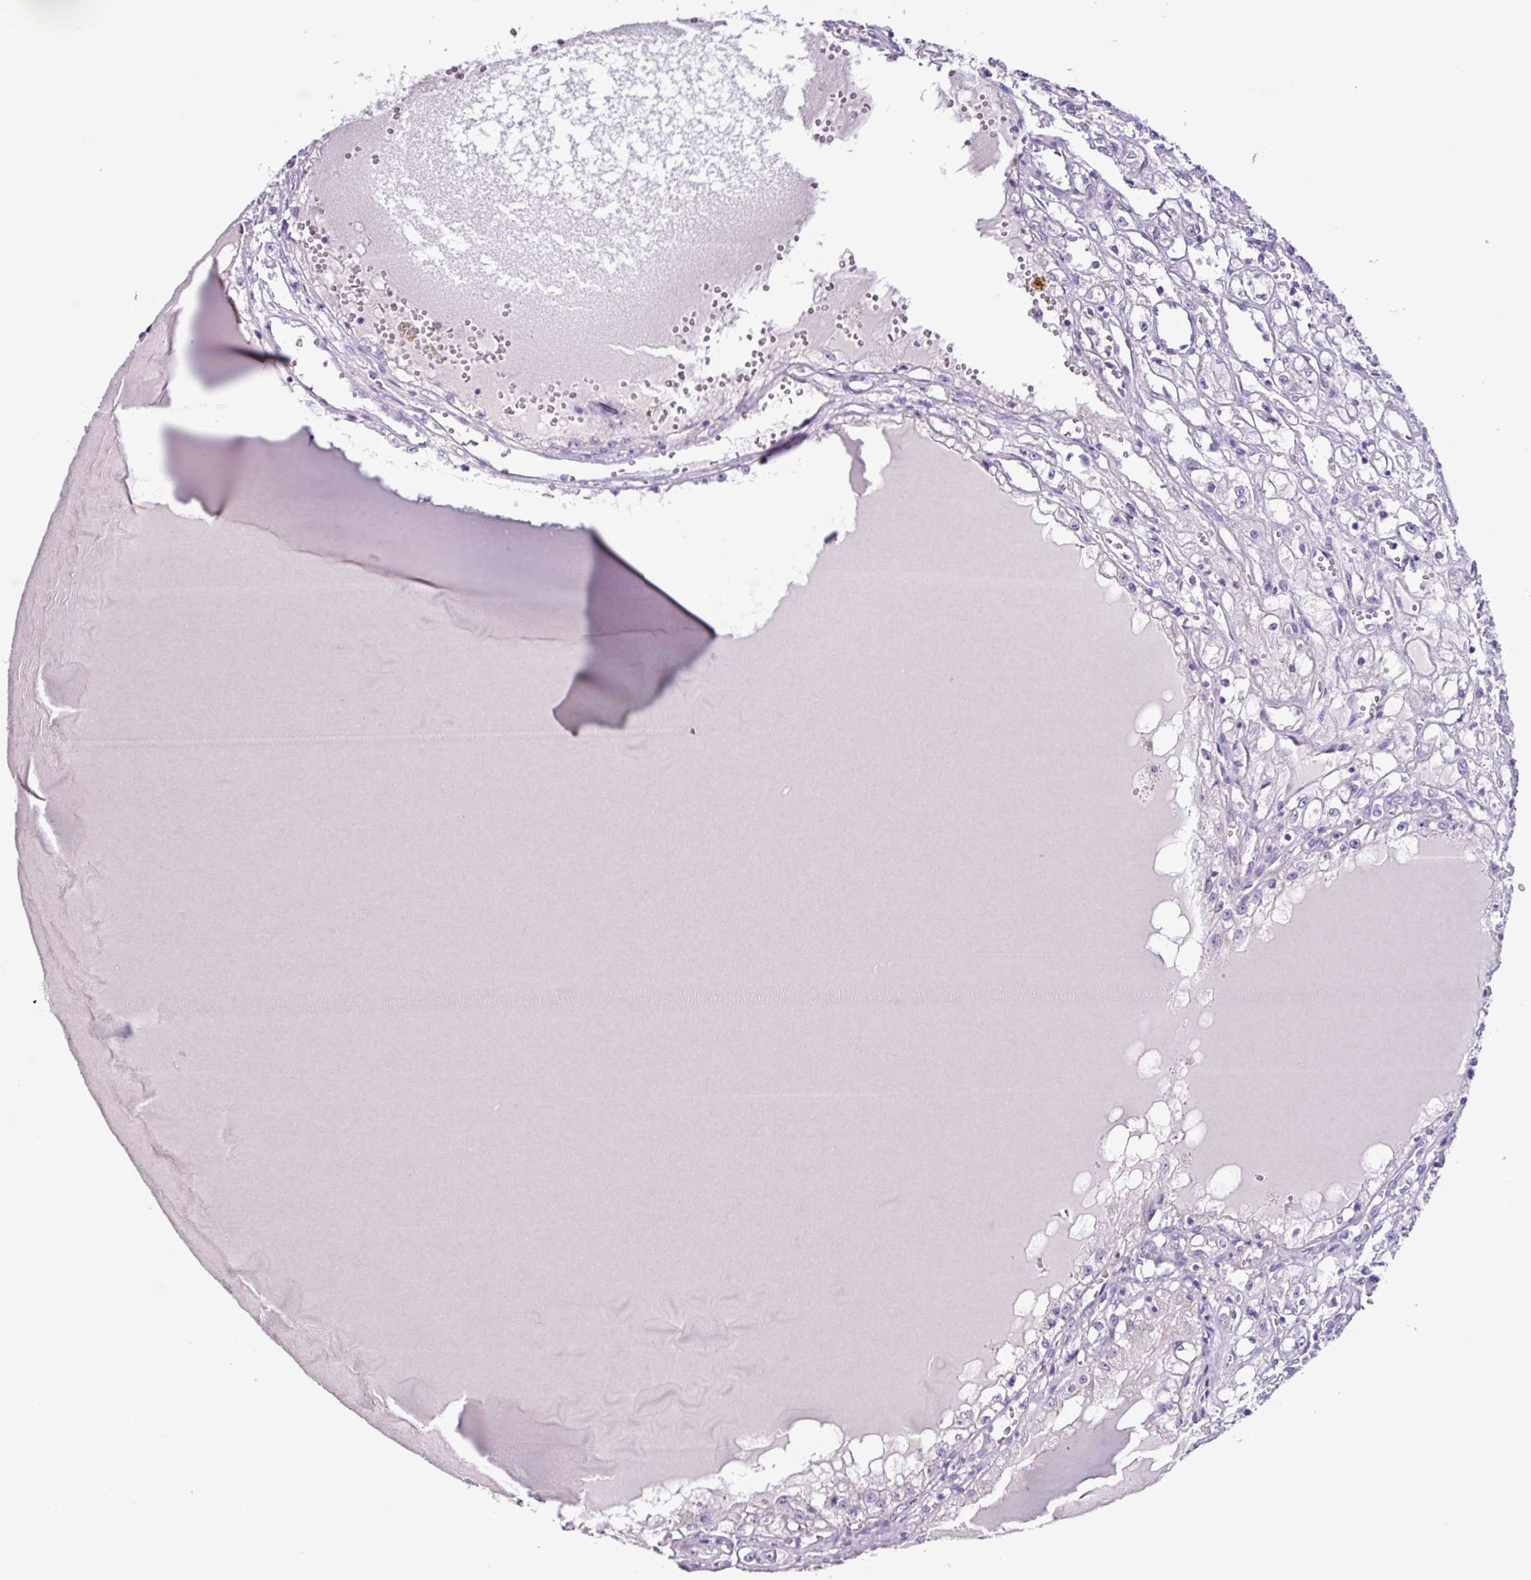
{"staining": {"intensity": "negative", "quantity": "none", "location": "none"}, "tissue": "renal cancer", "cell_type": "Tumor cells", "image_type": "cancer", "snomed": [{"axis": "morphology", "description": "Adenocarcinoma, NOS"}, {"axis": "topography", "description": "Kidney"}], "caption": "The photomicrograph shows no staining of tumor cells in renal cancer (adenocarcinoma).", "gene": "CYSTM1", "patient": {"sex": "male", "age": 56}}